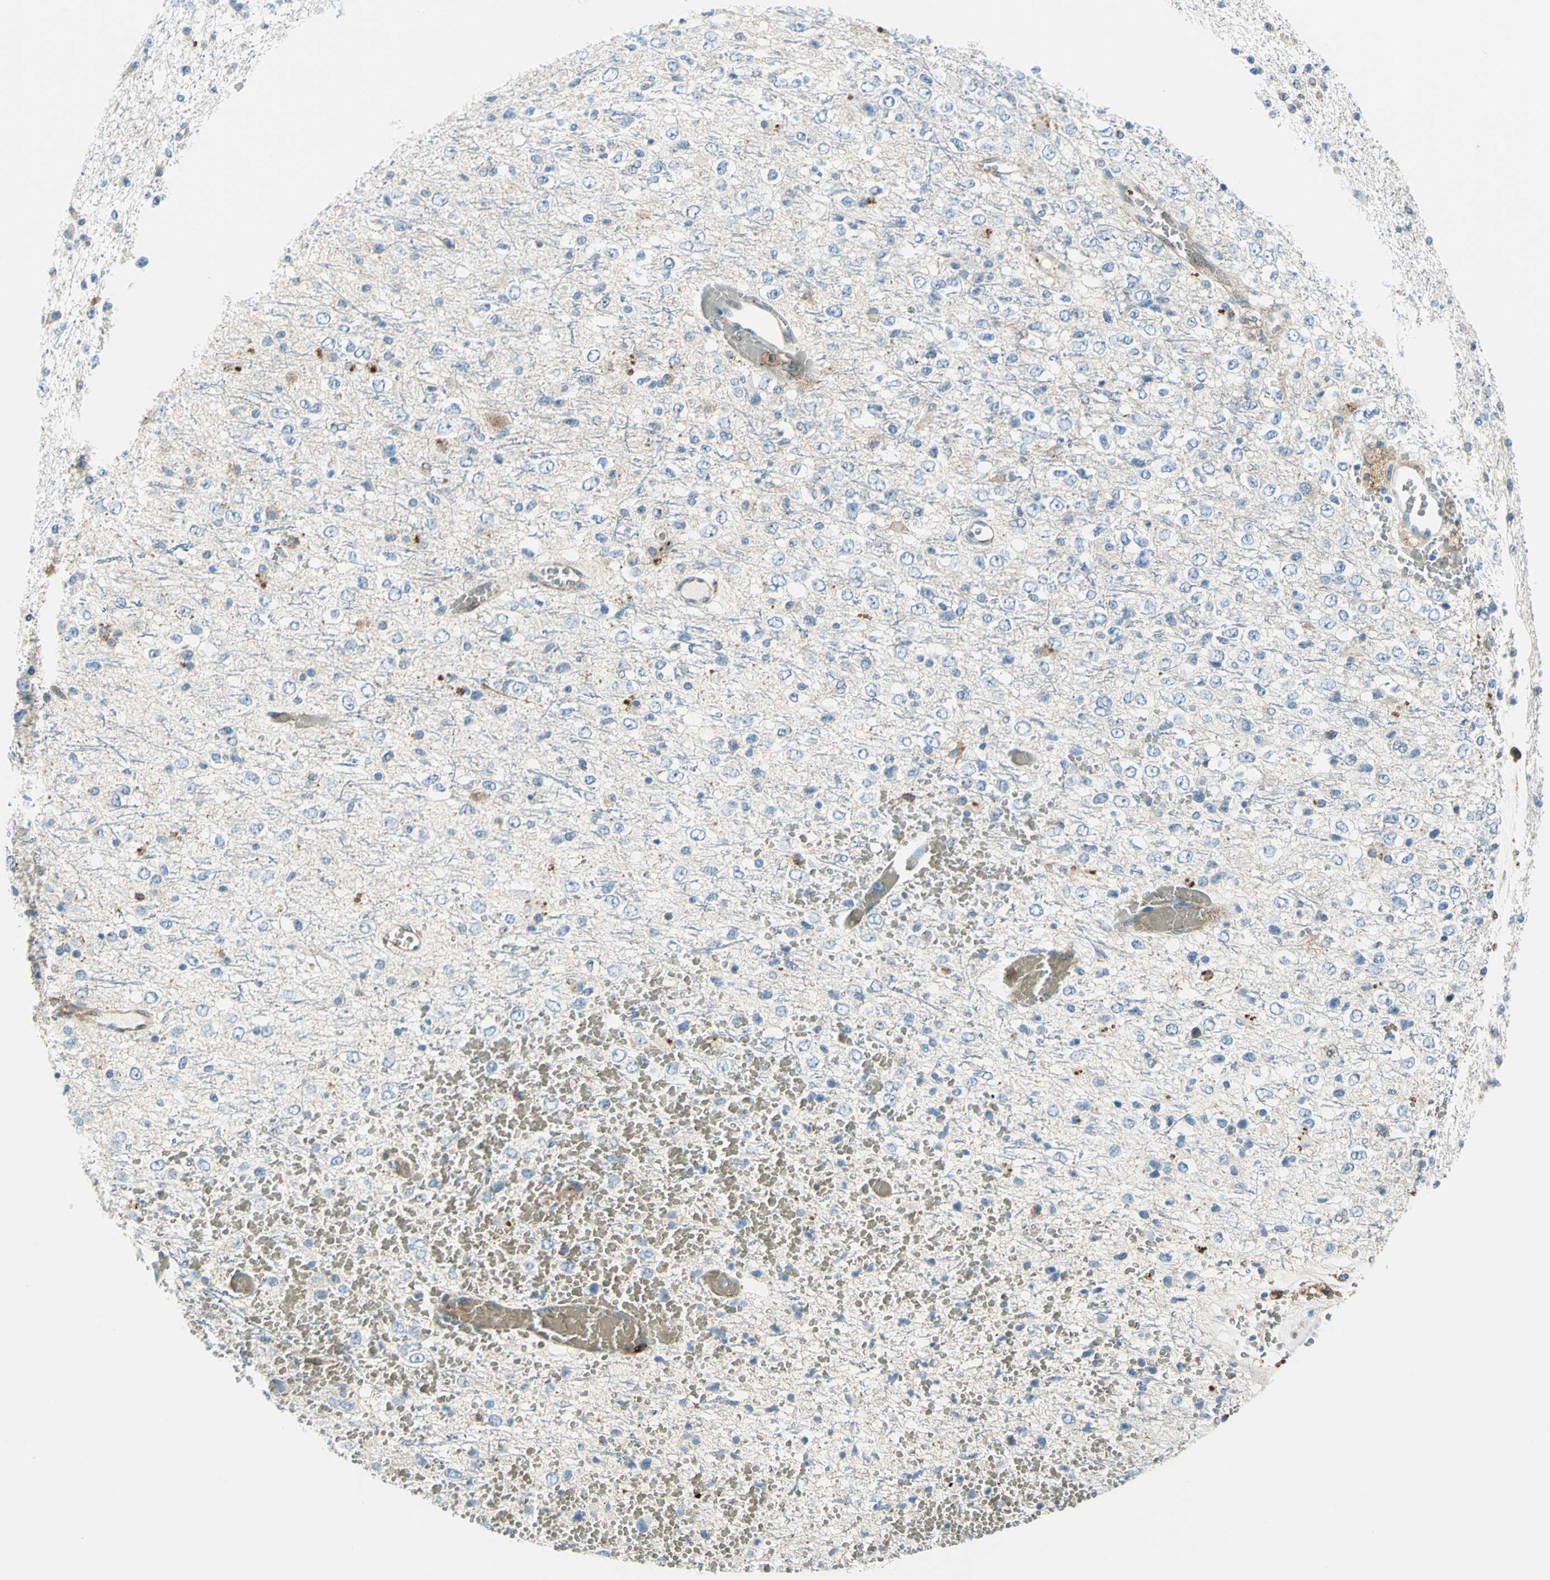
{"staining": {"intensity": "moderate", "quantity": "25%-75%", "location": "cytoplasmic/membranous"}, "tissue": "glioma", "cell_type": "Tumor cells", "image_type": "cancer", "snomed": [{"axis": "morphology", "description": "Glioma, malignant, High grade"}, {"axis": "topography", "description": "pancreas cauda"}], "caption": "An immunohistochemistry photomicrograph of tumor tissue is shown. Protein staining in brown shows moderate cytoplasmic/membranous positivity in glioma within tumor cells.", "gene": "HSPB1", "patient": {"sex": "male", "age": 60}}